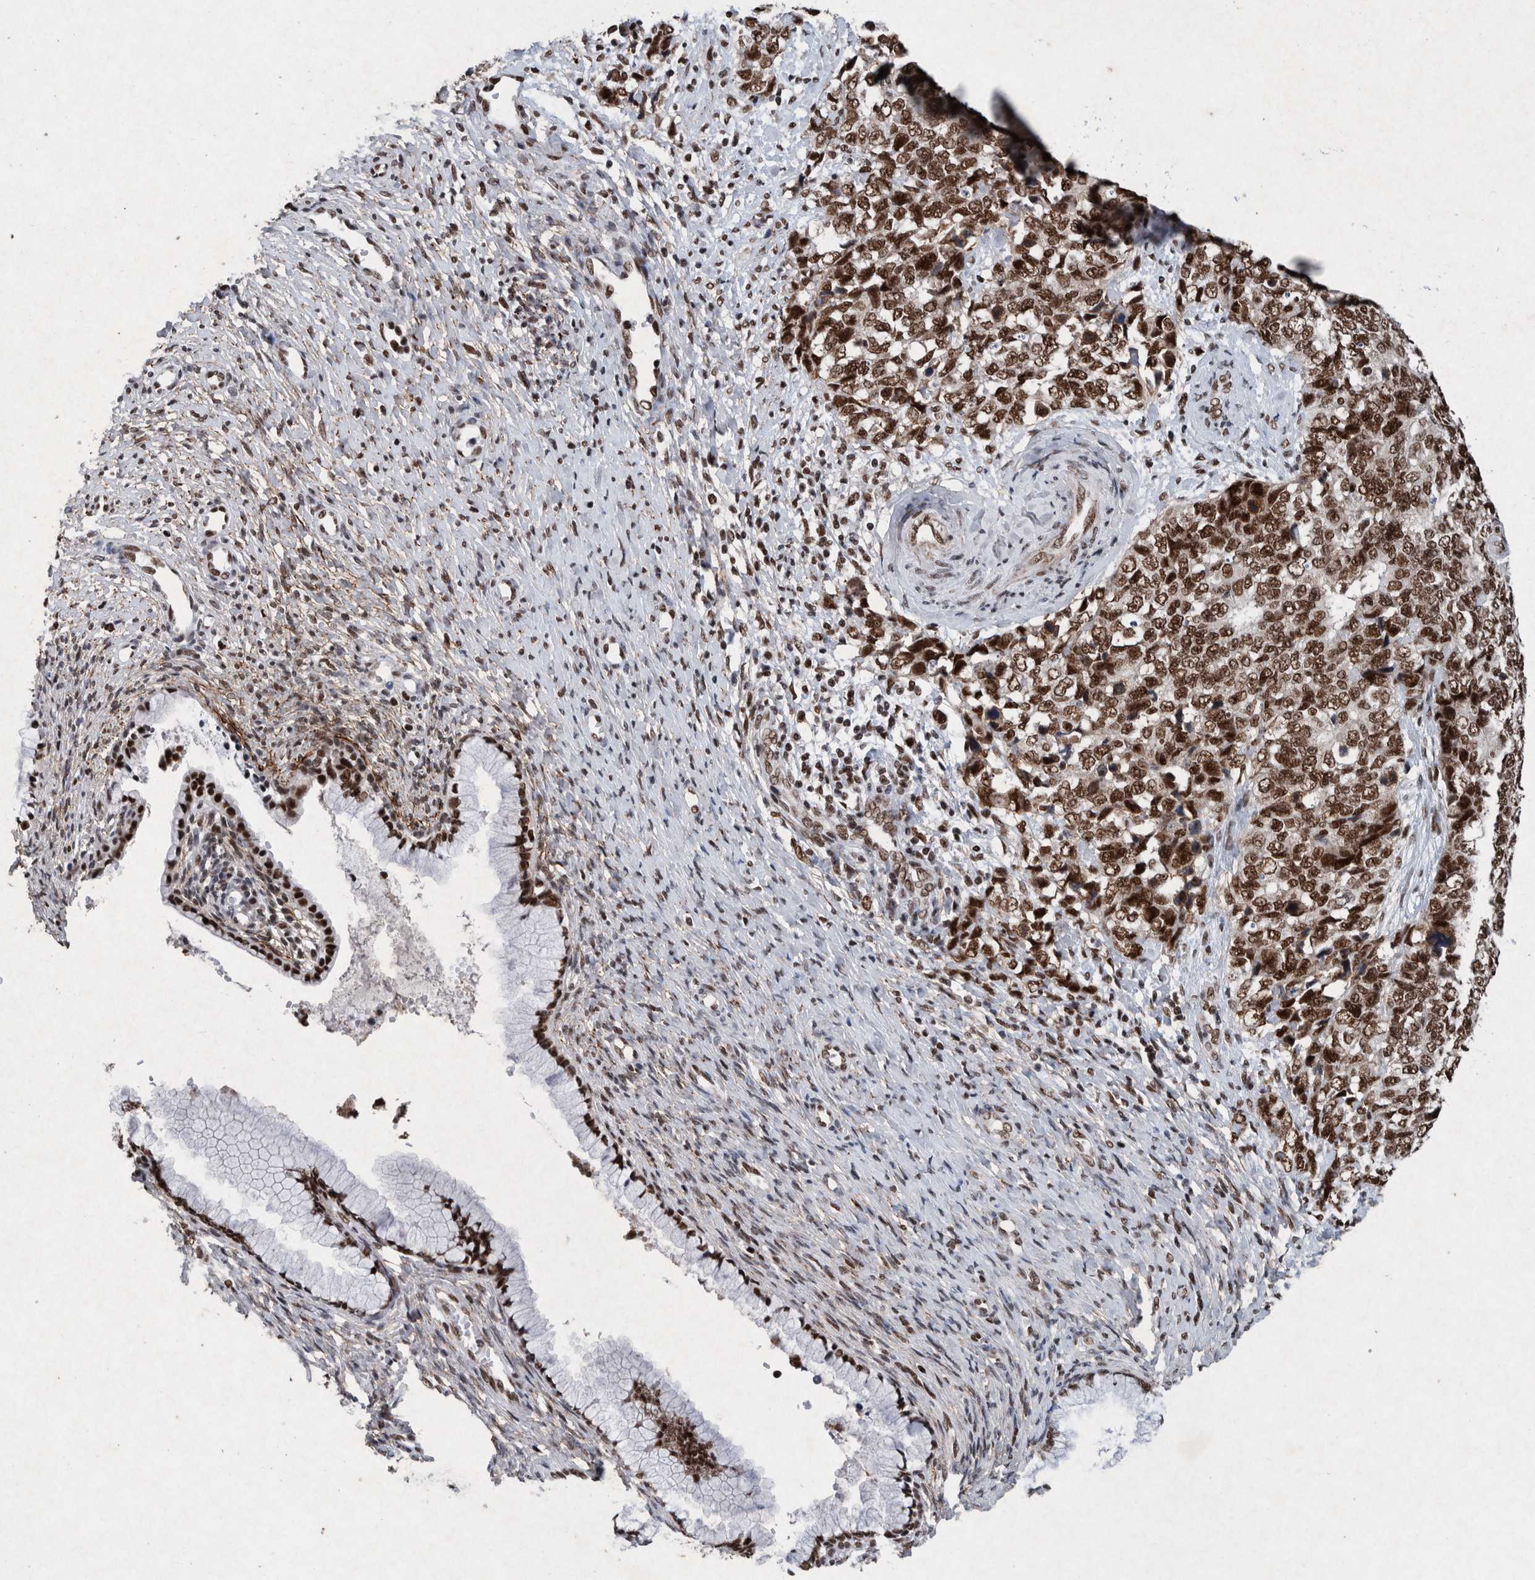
{"staining": {"intensity": "strong", "quantity": ">75%", "location": "nuclear"}, "tissue": "cervical cancer", "cell_type": "Tumor cells", "image_type": "cancer", "snomed": [{"axis": "morphology", "description": "Squamous cell carcinoma, NOS"}, {"axis": "topography", "description": "Cervix"}], "caption": "The image shows immunohistochemical staining of cervical squamous cell carcinoma. There is strong nuclear staining is seen in about >75% of tumor cells.", "gene": "TAF10", "patient": {"sex": "female", "age": 63}}